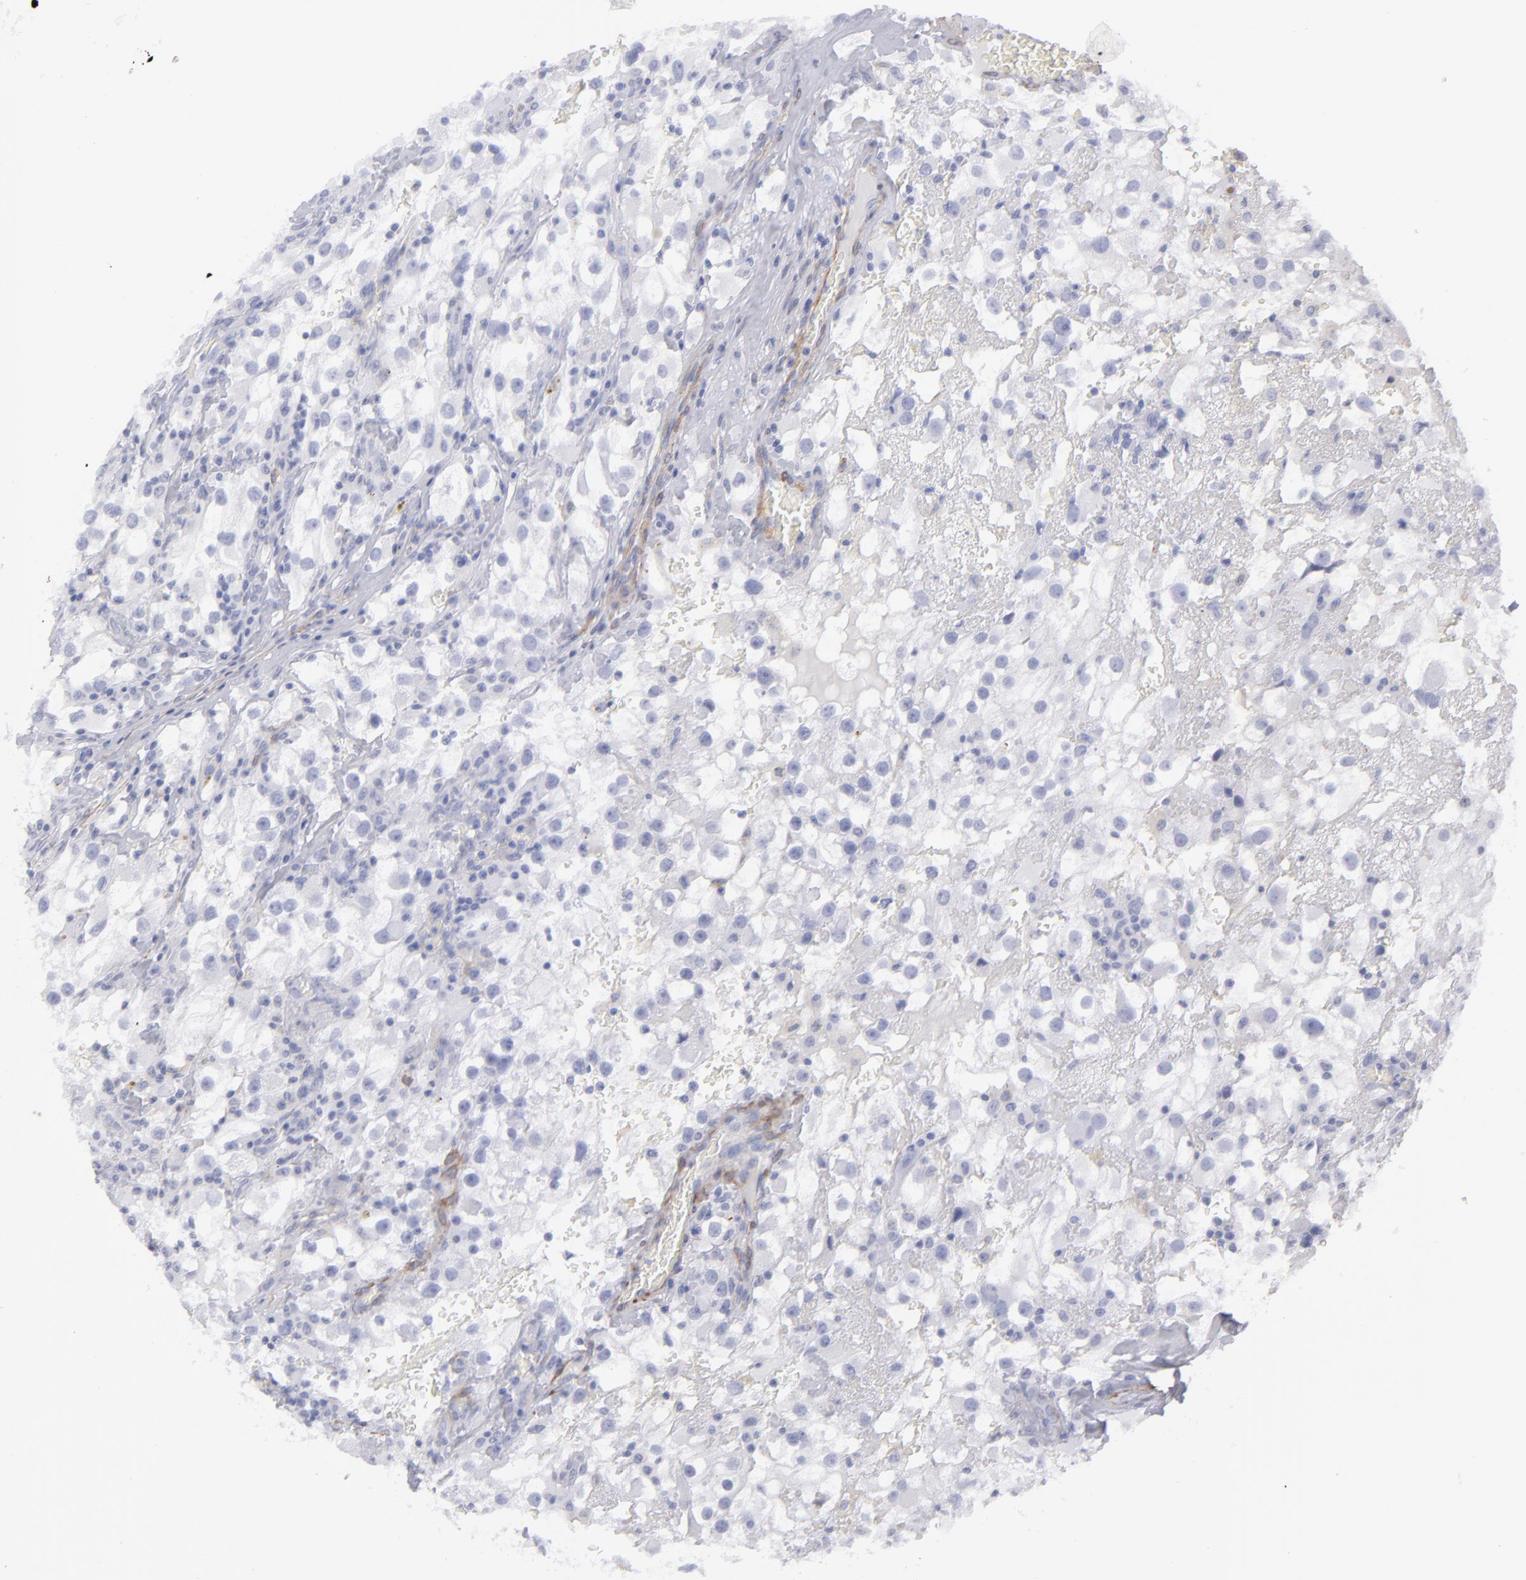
{"staining": {"intensity": "negative", "quantity": "none", "location": "none"}, "tissue": "renal cancer", "cell_type": "Tumor cells", "image_type": "cancer", "snomed": [{"axis": "morphology", "description": "Adenocarcinoma, NOS"}, {"axis": "topography", "description": "Kidney"}], "caption": "This is an immunohistochemistry (IHC) histopathology image of renal cancer (adenocarcinoma). There is no staining in tumor cells.", "gene": "MYH11", "patient": {"sex": "female", "age": 52}}